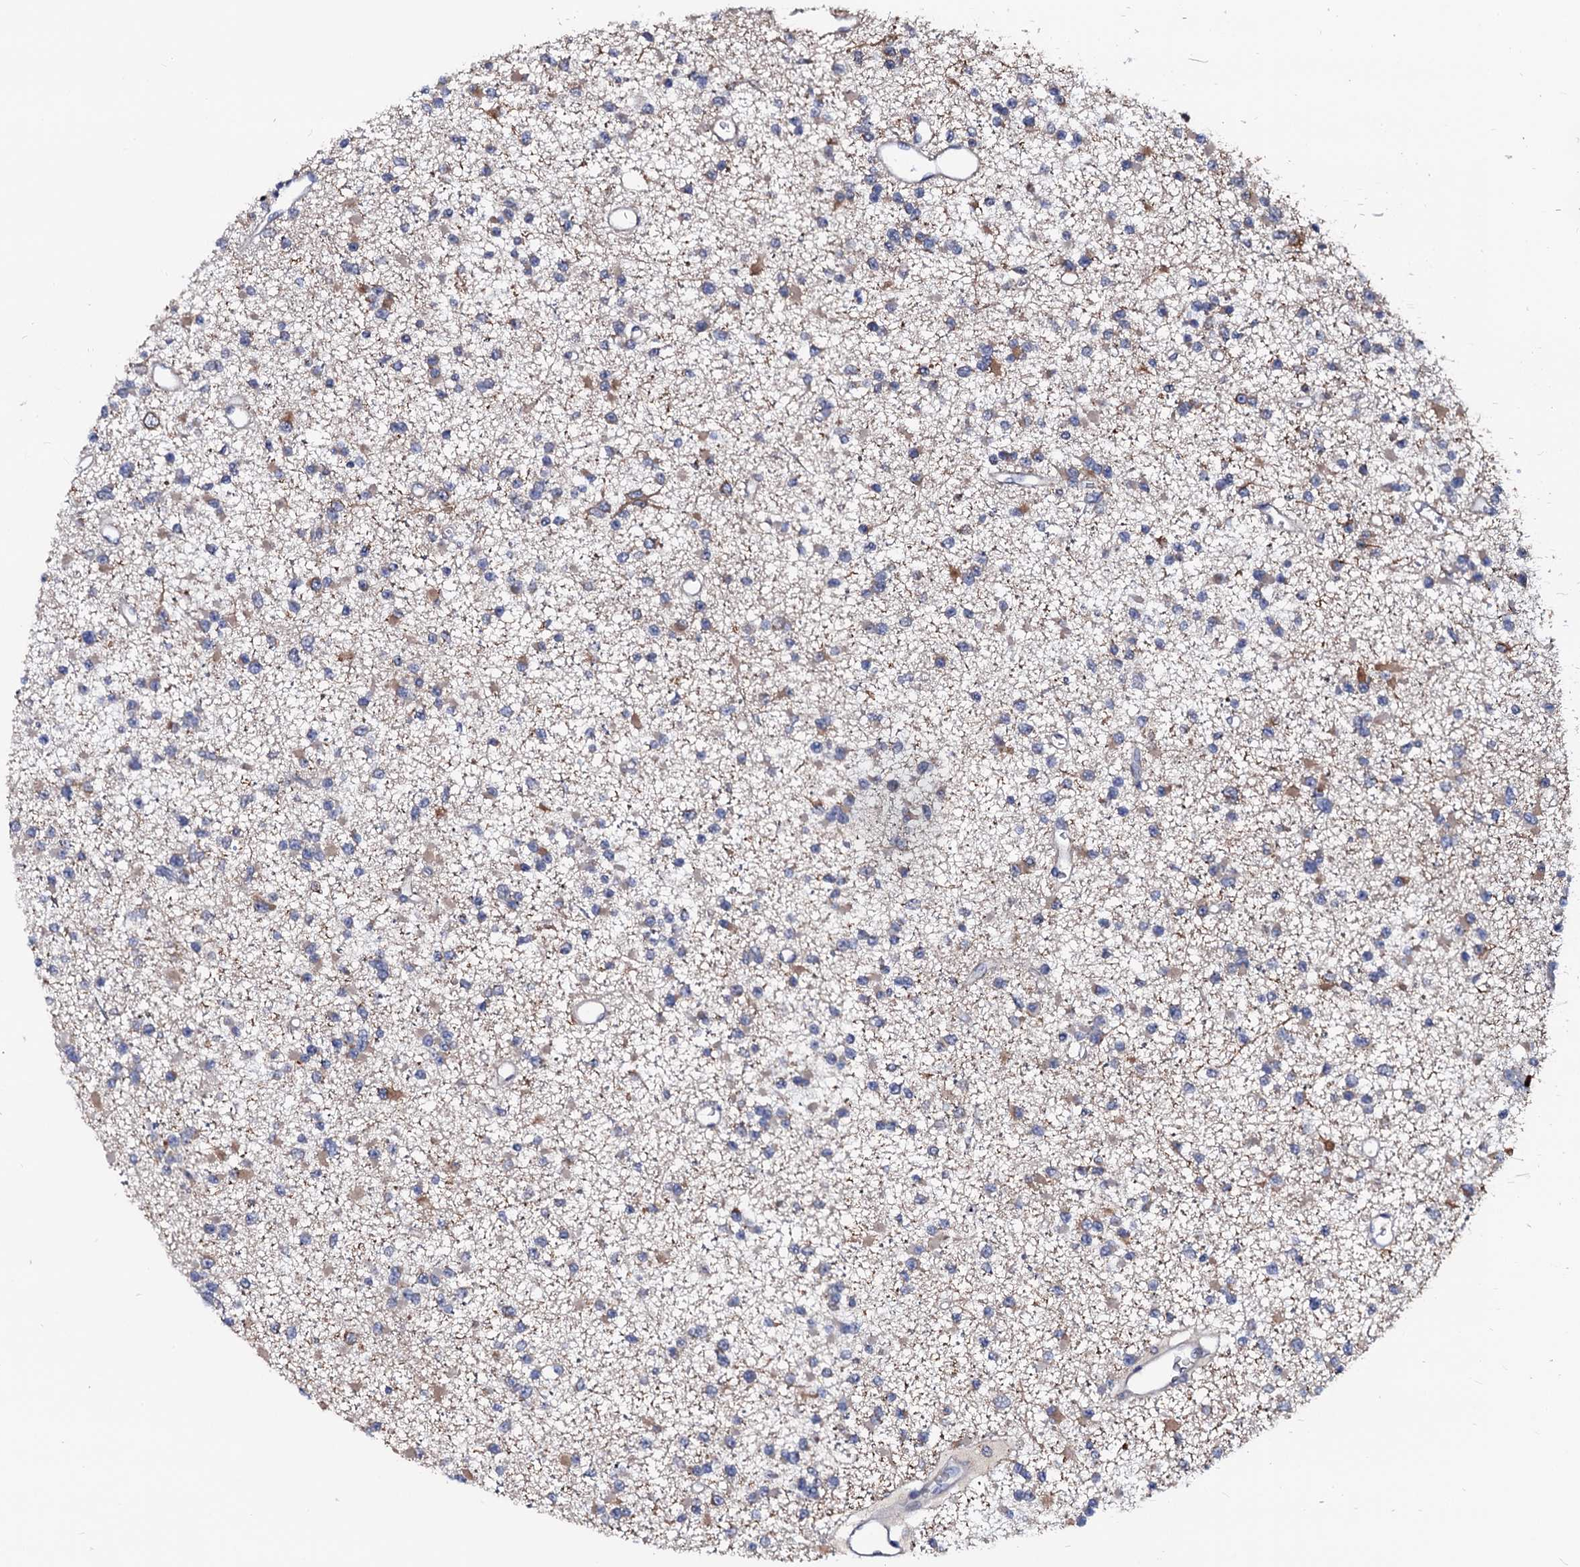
{"staining": {"intensity": "moderate", "quantity": "<25%", "location": "cytoplasmic/membranous"}, "tissue": "glioma", "cell_type": "Tumor cells", "image_type": "cancer", "snomed": [{"axis": "morphology", "description": "Glioma, malignant, Low grade"}, {"axis": "topography", "description": "Brain"}], "caption": "Moderate cytoplasmic/membranous expression is appreciated in approximately <25% of tumor cells in malignant low-grade glioma.", "gene": "N4BP1", "patient": {"sex": "female", "age": 22}}